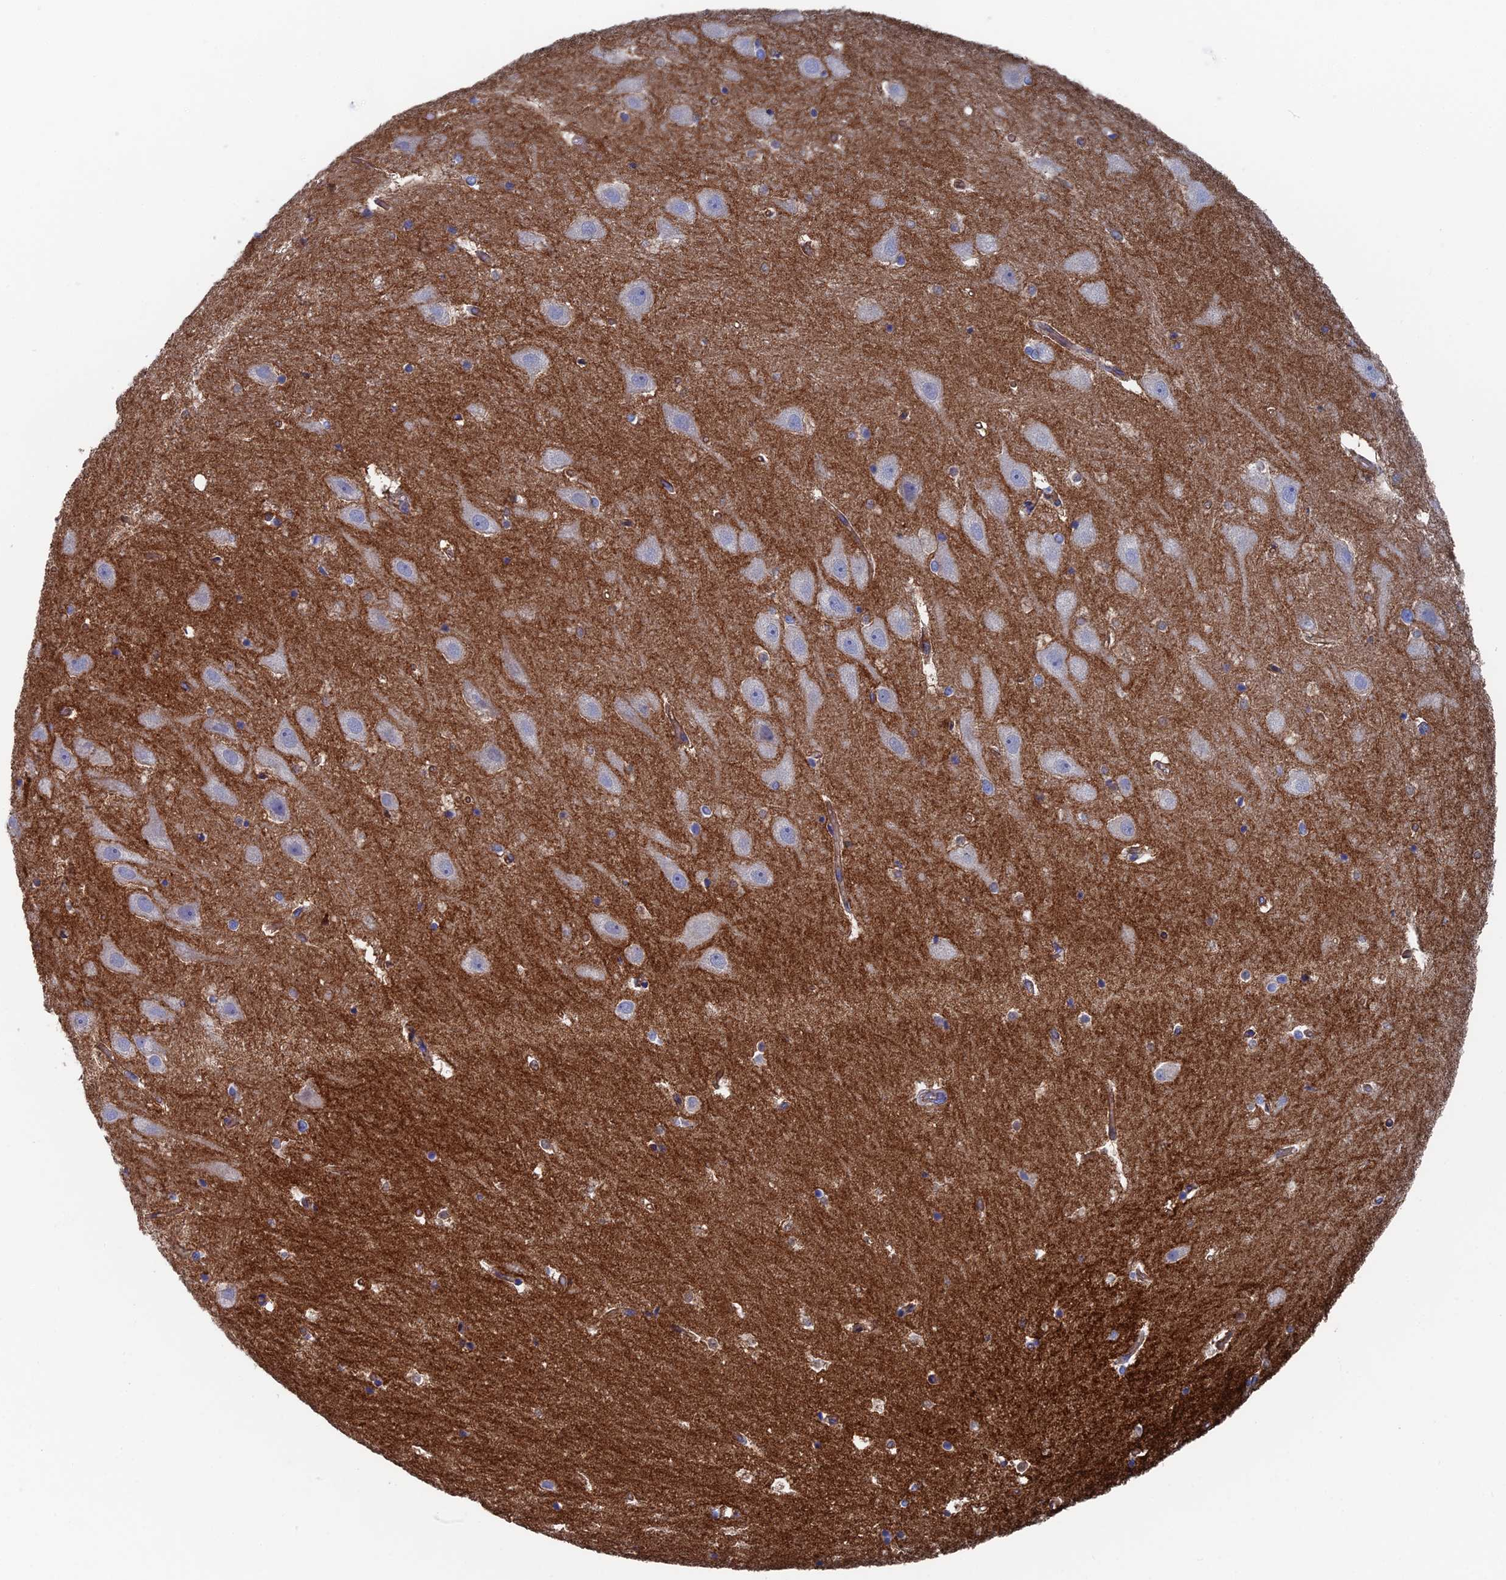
{"staining": {"intensity": "negative", "quantity": "none", "location": "none"}, "tissue": "hippocampus", "cell_type": "Glial cells", "image_type": "normal", "snomed": [{"axis": "morphology", "description": "Normal tissue, NOS"}, {"axis": "topography", "description": "Hippocampus"}], "caption": "Immunohistochemical staining of unremarkable hippocampus shows no significant staining in glial cells. (Immunohistochemistry, brightfield microscopy, high magnification).", "gene": "SNX11", "patient": {"sex": "female", "age": 52}}